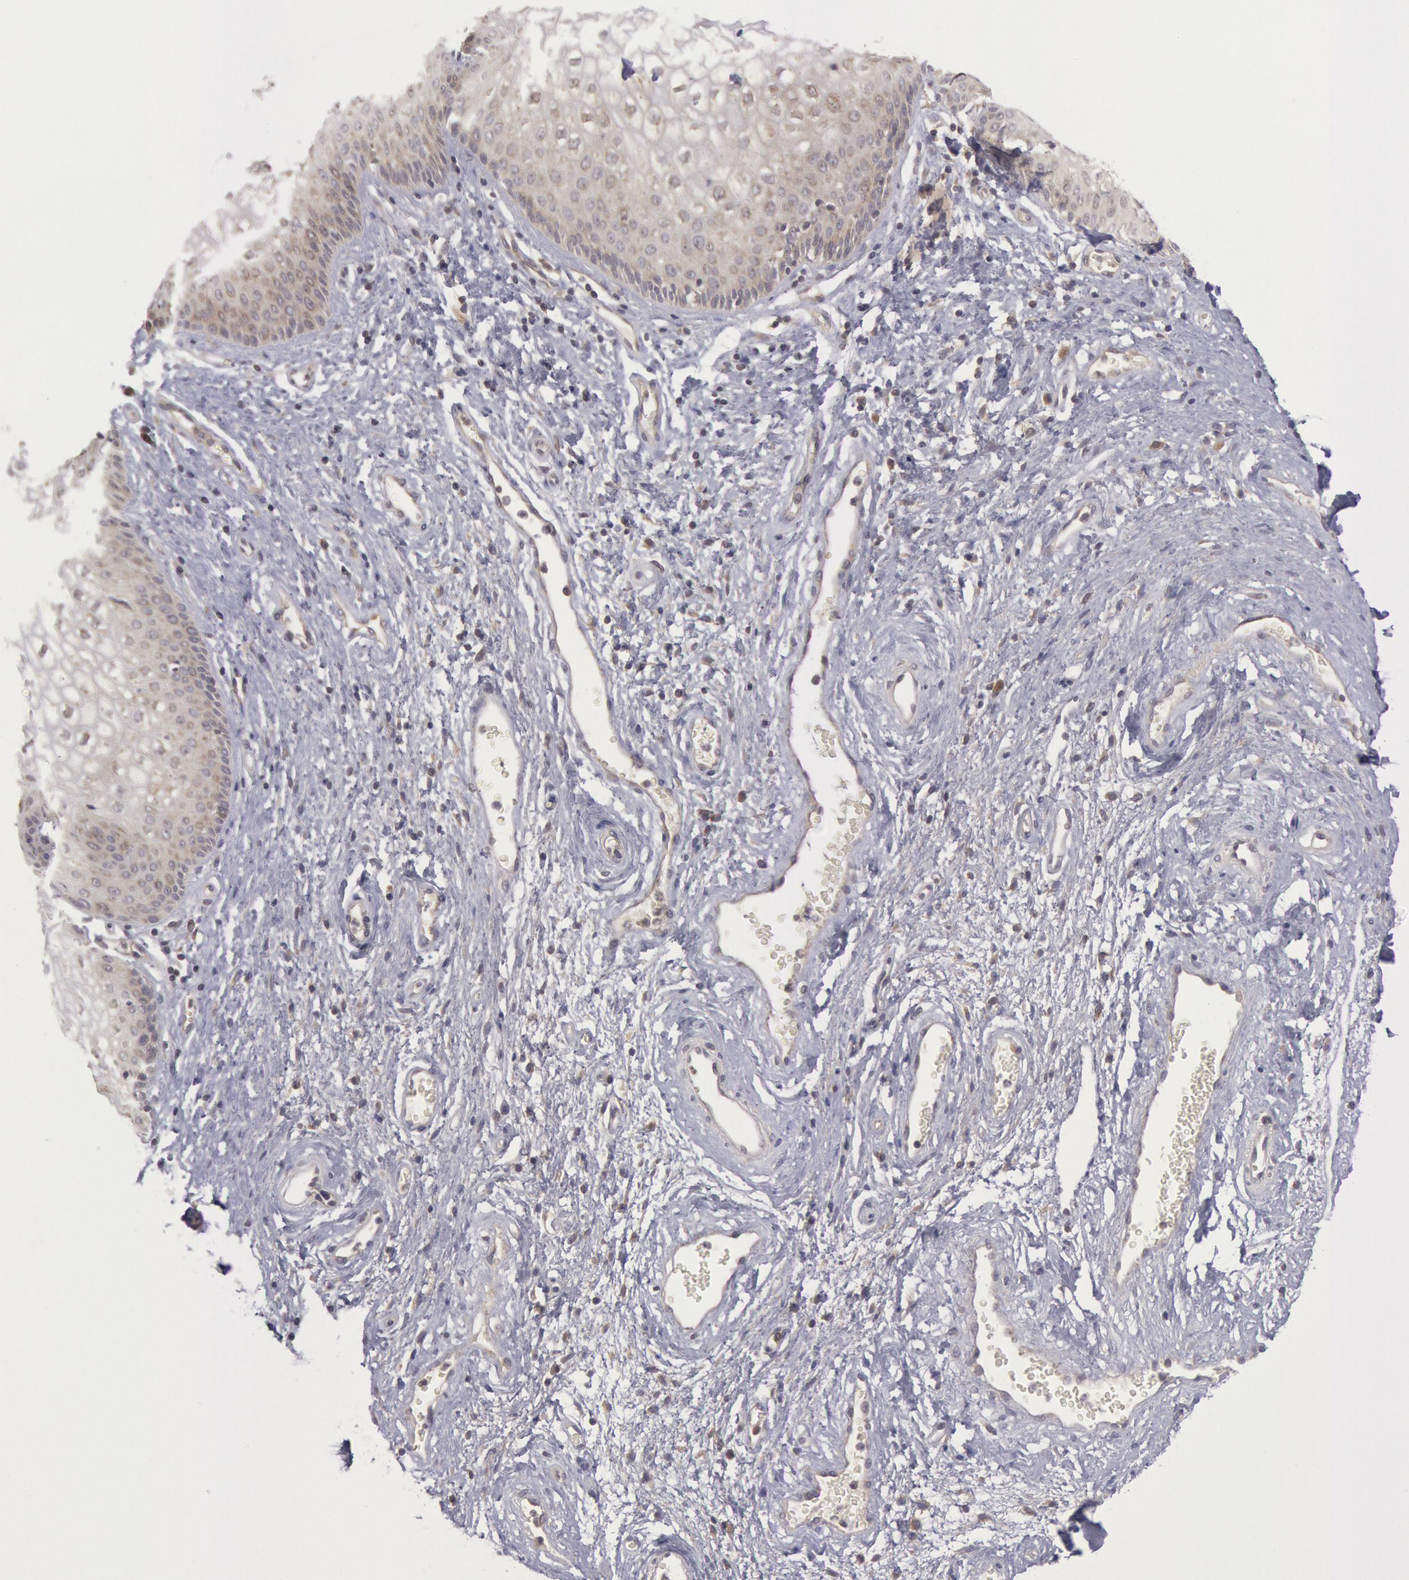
{"staining": {"intensity": "weak", "quantity": "<25%", "location": "cytoplasmic/membranous"}, "tissue": "vagina", "cell_type": "Squamous epithelial cells", "image_type": "normal", "snomed": [{"axis": "morphology", "description": "Normal tissue, NOS"}, {"axis": "topography", "description": "Vagina"}], "caption": "Unremarkable vagina was stained to show a protein in brown. There is no significant expression in squamous epithelial cells. (Stains: DAB (3,3'-diaminobenzidine) IHC with hematoxylin counter stain, Microscopy: brightfield microscopy at high magnification).", "gene": "BRAF", "patient": {"sex": "female", "age": 34}}